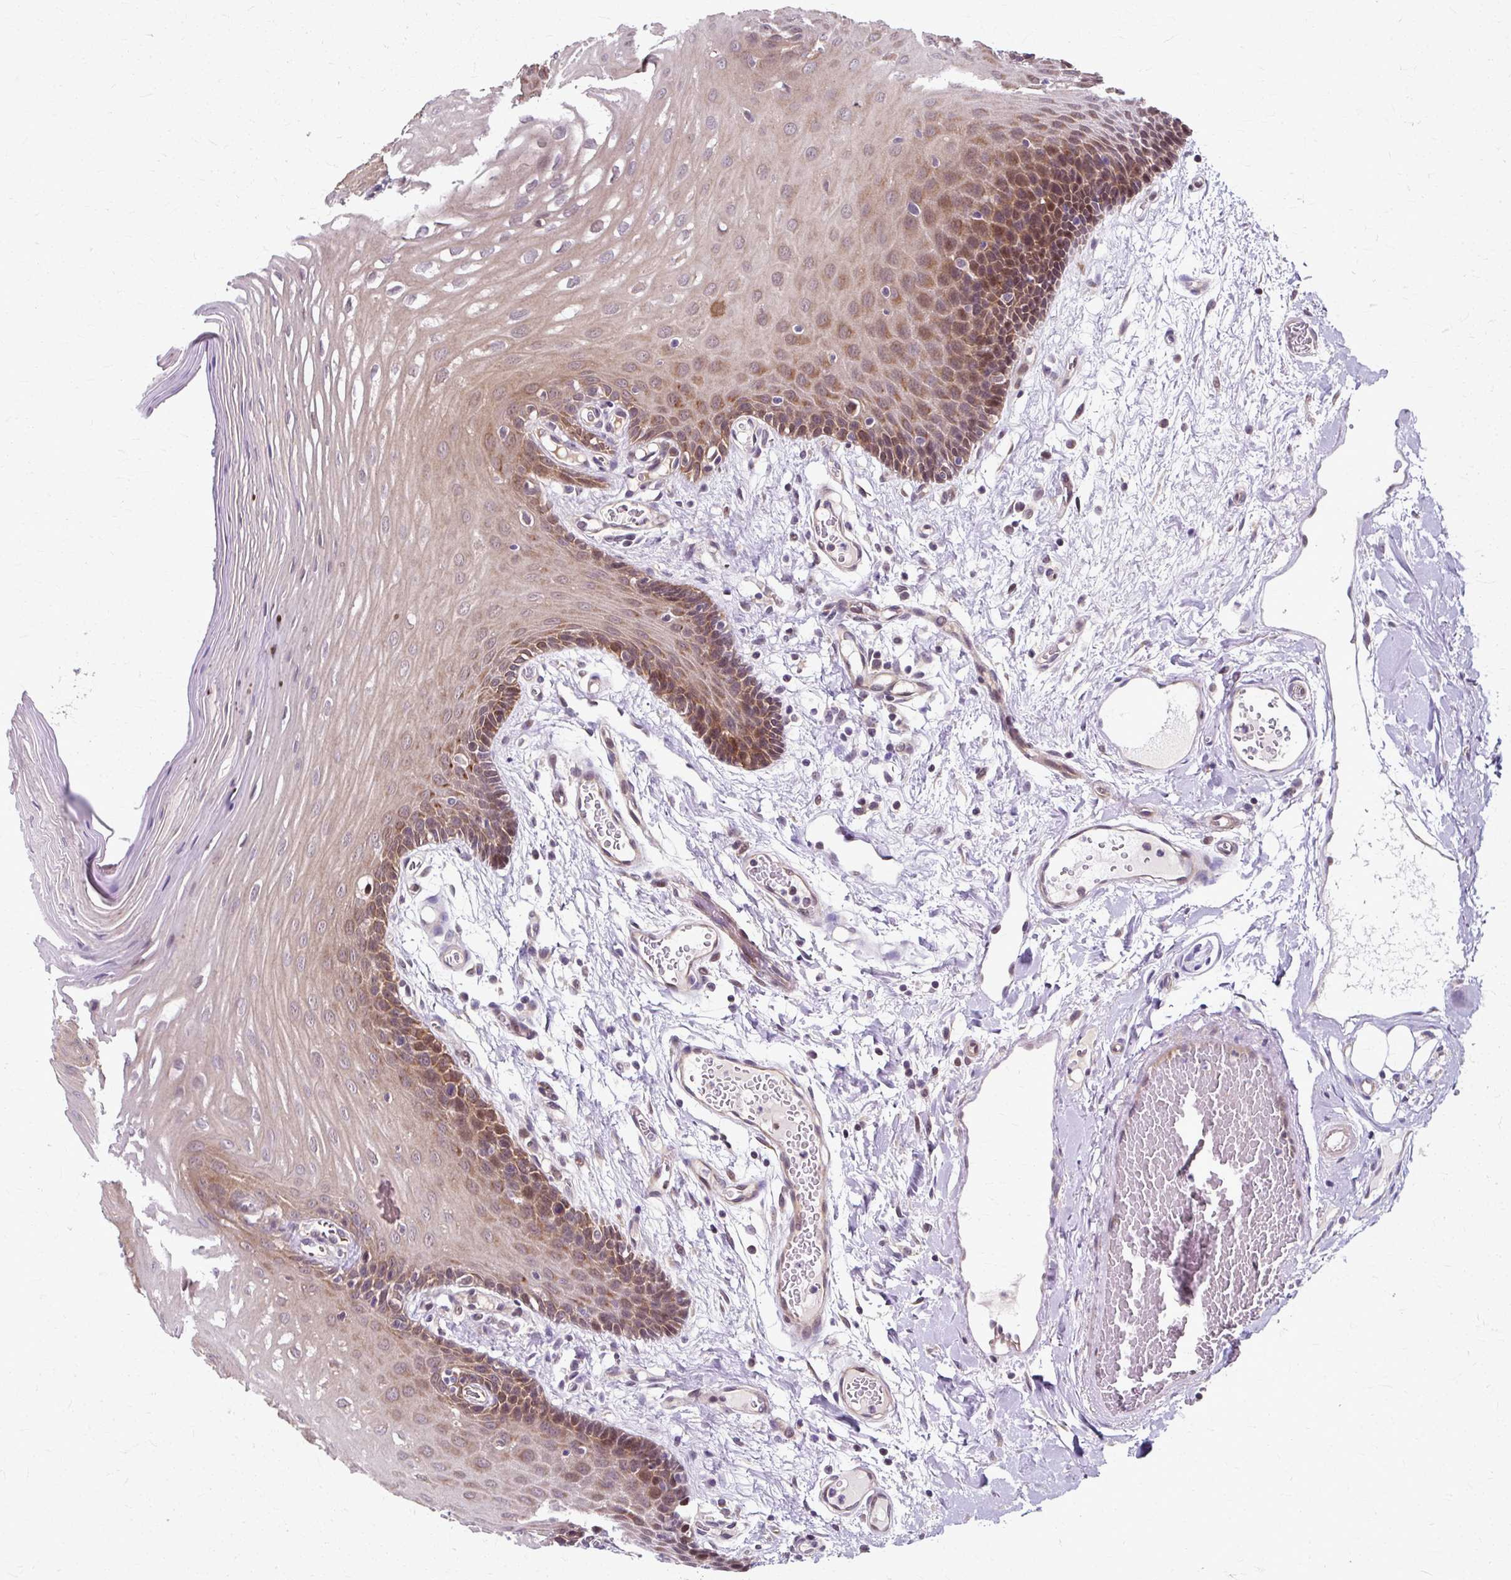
{"staining": {"intensity": "moderate", "quantity": ">75%", "location": "cytoplasmic/membranous,nuclear"}, "tissue": "oral mucosa", "cell_type": "Squamous epithelial cells", "image_type": "normal", "snomed": [{"axis": "morphology", "description": "Normal tissue, NOS"}, {"axis": "topography", "description": "Oral tissue"}, {"axis": "topography", "description": "Tounge, NOS"}], "caption": "Oral mucosa stained with a brown dye demonstrates moderate cytoplasmic/membranous,nuclear positive positivity in approximately >75% of squamous epithelial cells.", "gene": "ZNF555", "patient": {"sex": "female", "age": 60}}